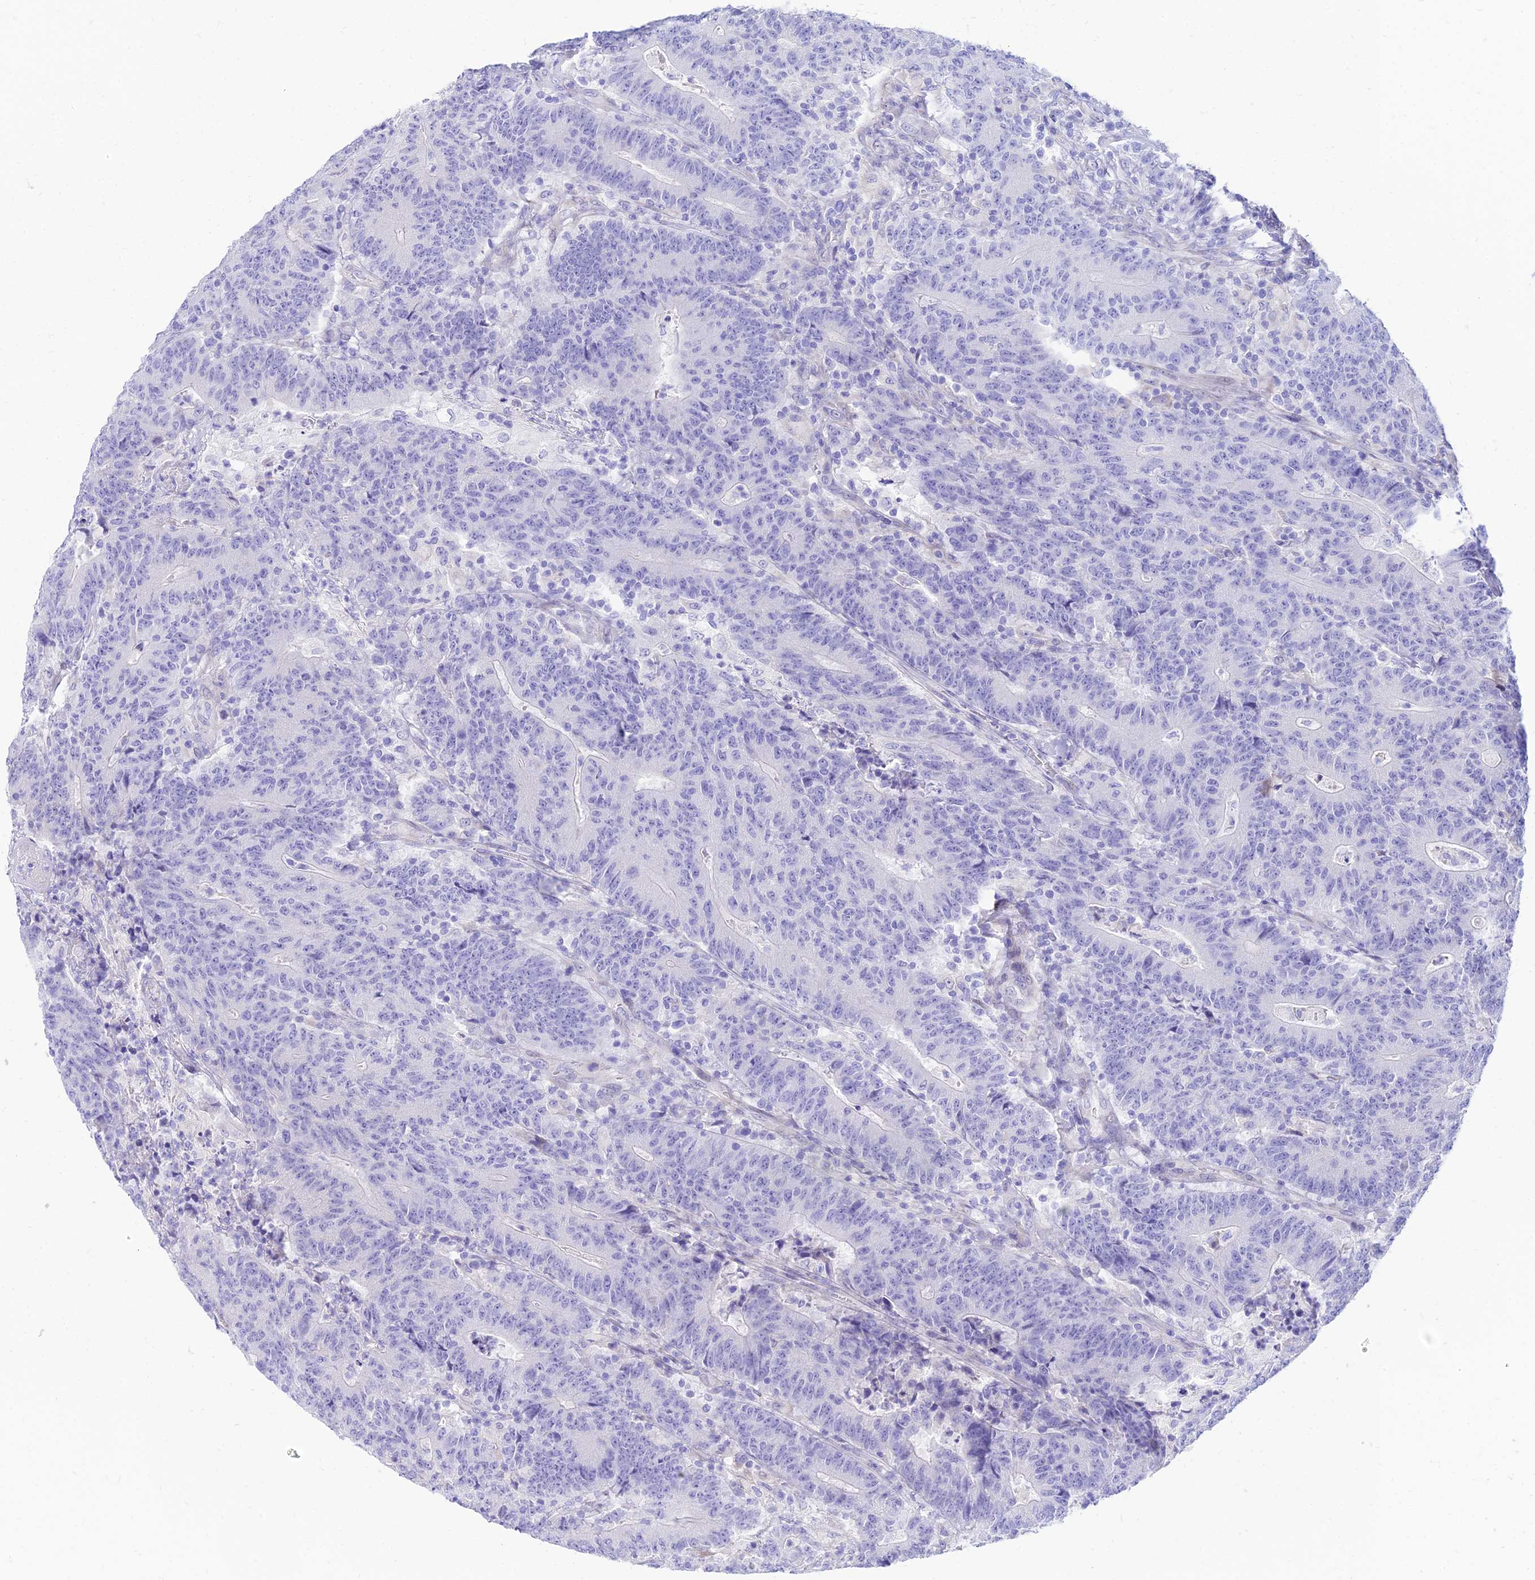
{"staining": {"intensity": "negative", "quantity": "none", "location": "none"}, "tissue": "colorectal cancer", "cell_type": "Tumor cells", "image_type": "cancer", "snomed": [{"axis": "morphology", "description": "Adenocarcinoma, NOS"}, {"axis": "topography", "description": "Colon"}], "caption": "This is a image of IHC staining of adenocarcinoma (colorectal), which shows no staining in tumor cells.", "gene": "TAC3", "patient": {"sex": "female", "age": 75}}